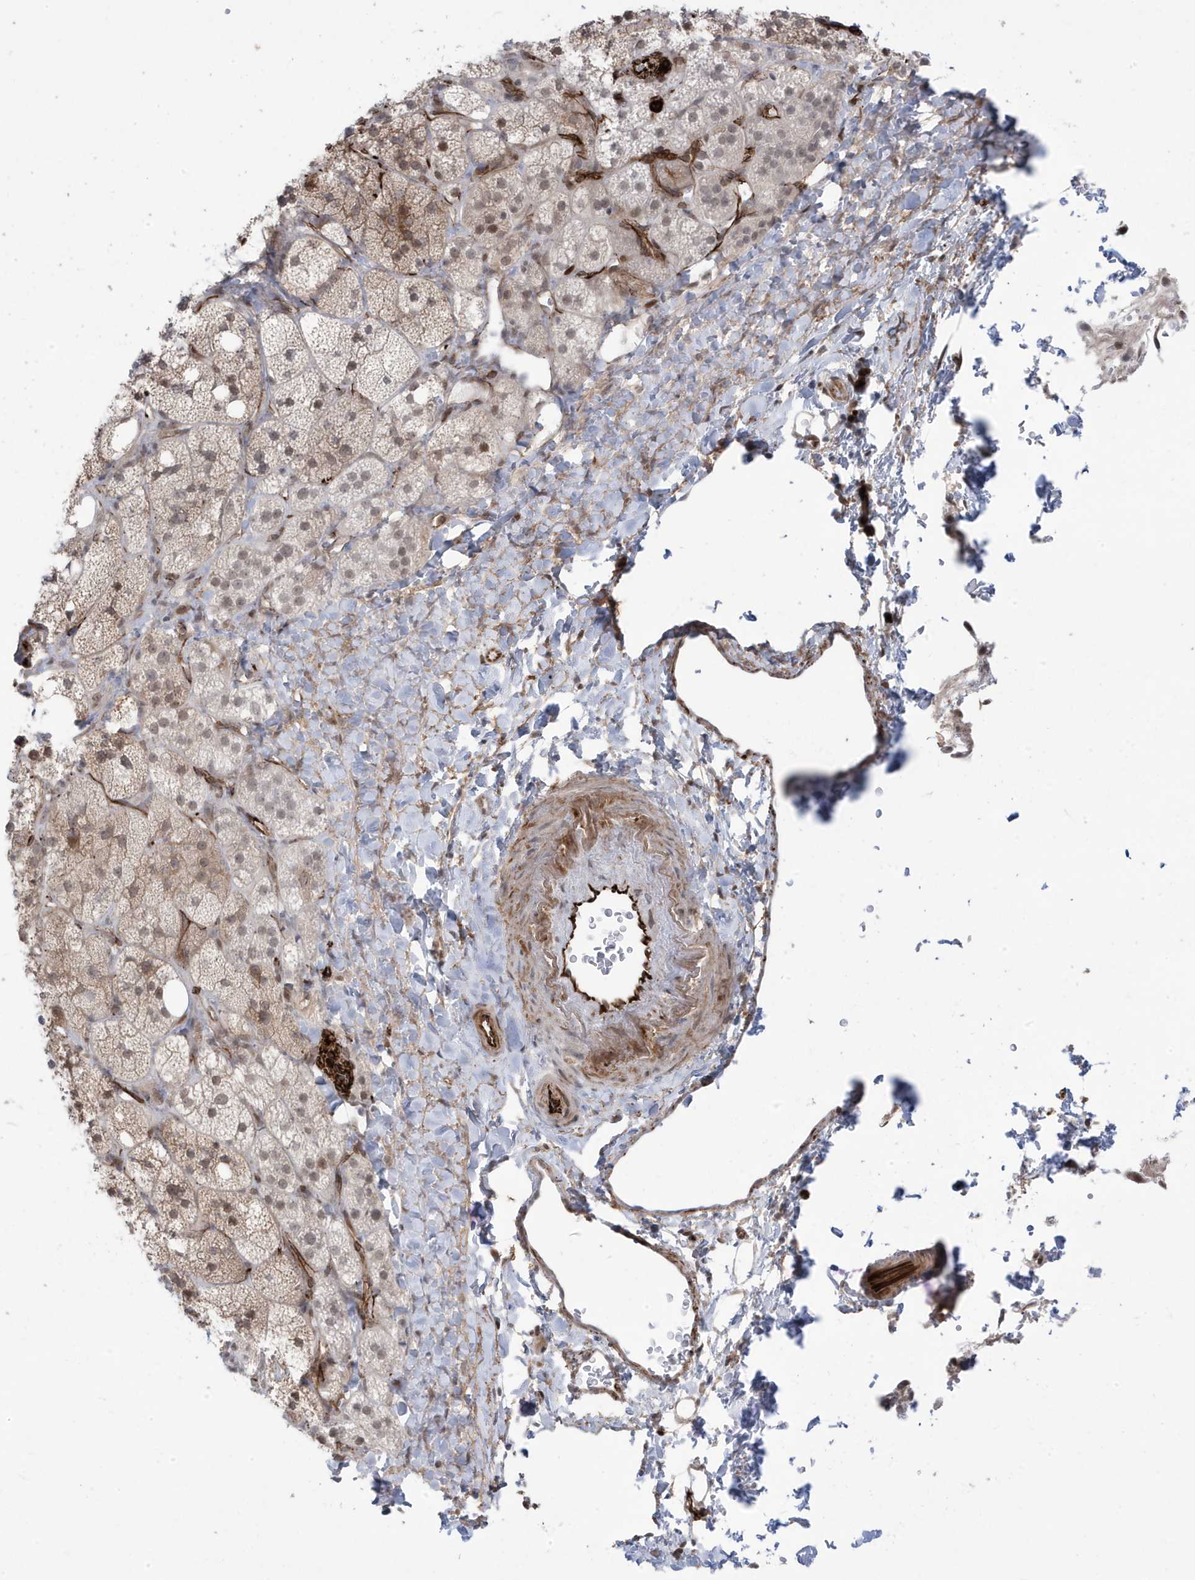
{"staining": {"intensity": "moderate", "quantity": ">75%", "location": "cytoplasmic/membranous"}, "tissue": "adrenal gland", "cell_type": "Glandular cells", "image_type": "normal", "snomed": [{"axis": "morphology", "description": "Normal tissue, NOS"}, {"axis": "topography", "description": "Adrenal gland"}], "caption": "The histopathology image shows staining of benign adrenal gland, revealing moderate cytoplasmic/membranous protein staining (brown color) within glandular cells. (DAB = brown stain, brightfield microscopy at high magnification).", "gene": "ADAMTSL3", "patient": {"sex": "male", "age": 61}}